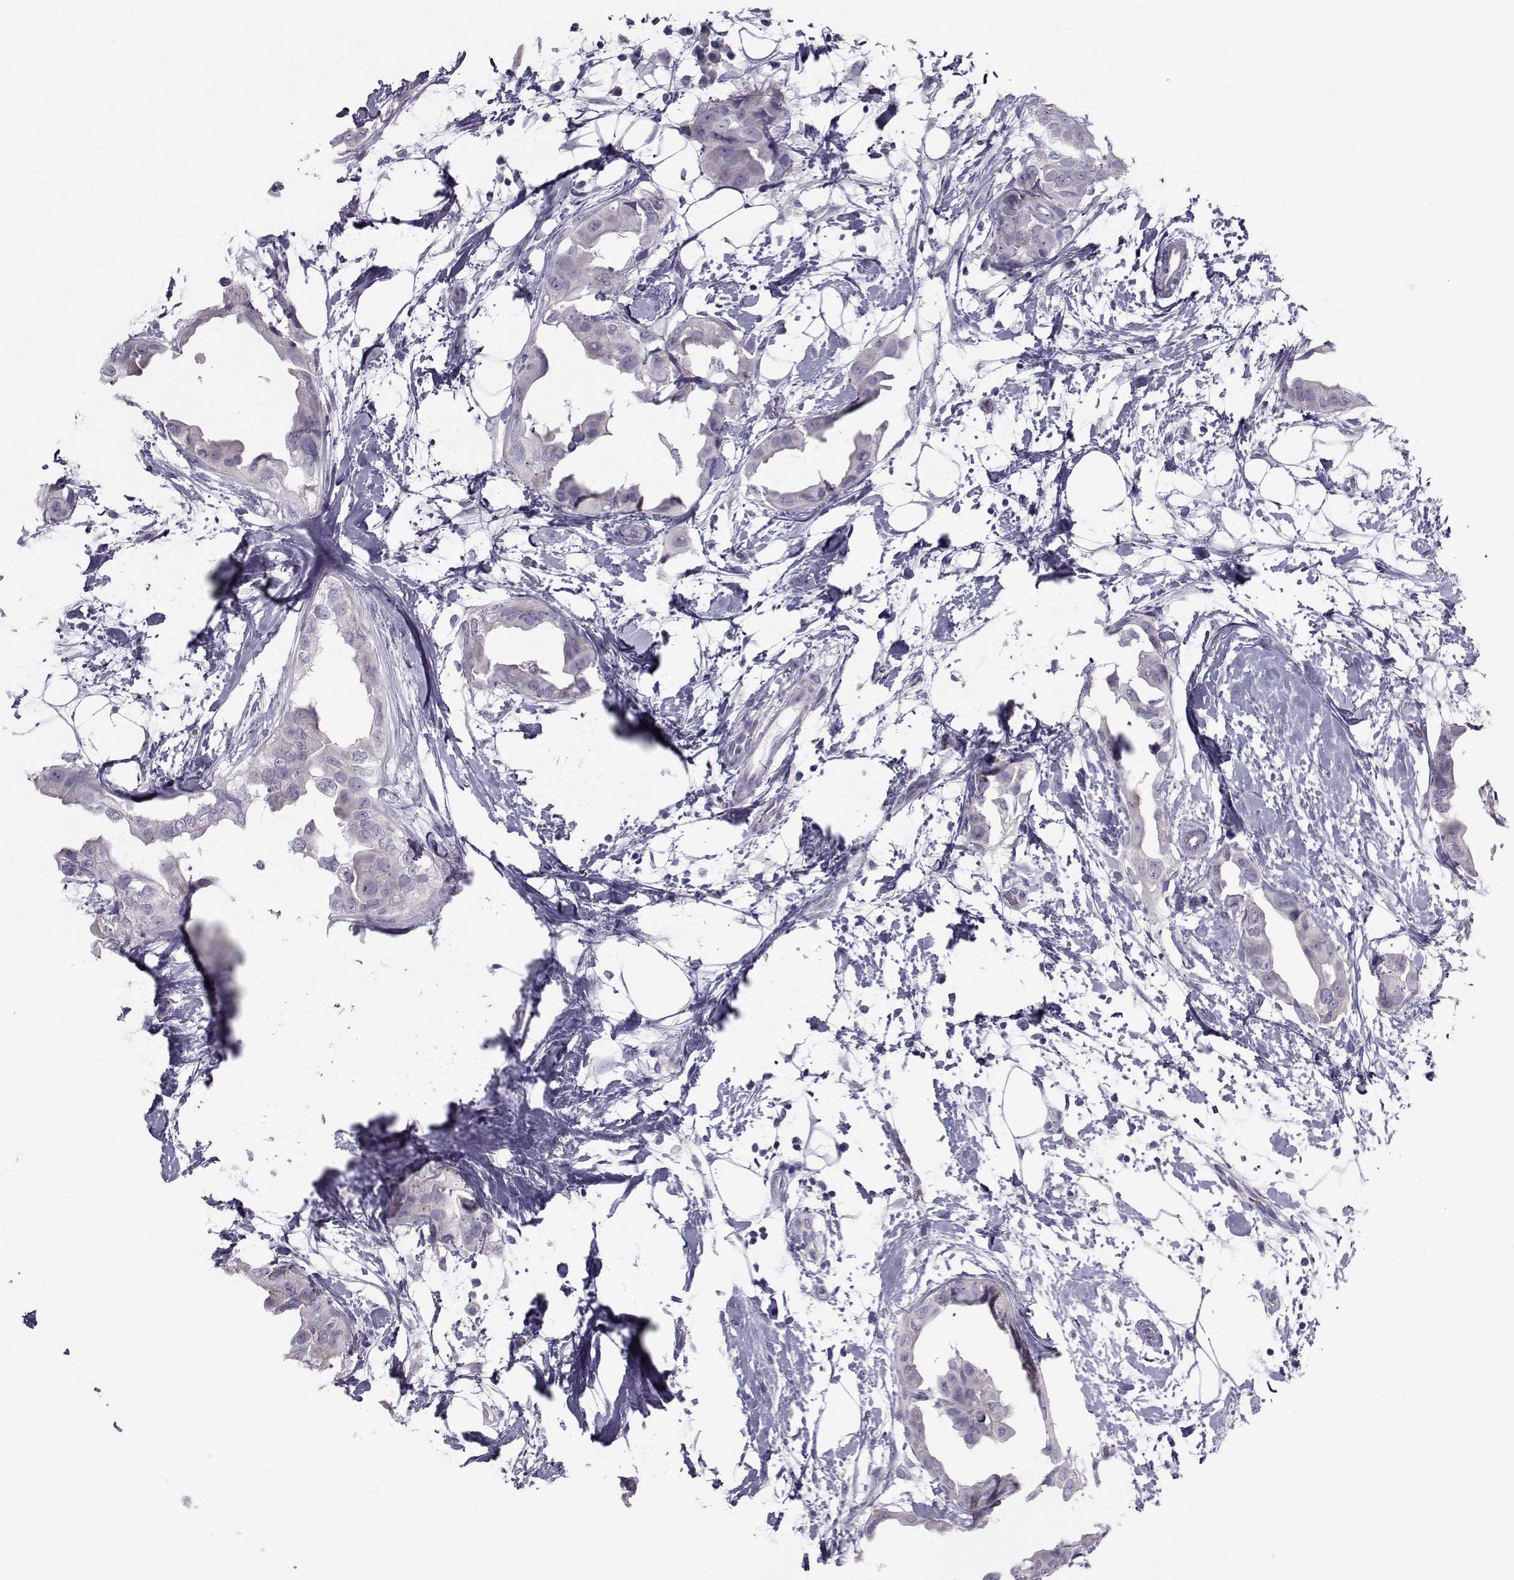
{"staining": {"intensity": "negative", "quantity": "none", "location": "none"}, "tissue": "breast cancer", "cell_type": "Tumor cells", "image_type": "cancer", "snomed": [{"axis": "morphology", "description": "Normal tissue, NOS"}, {"axis": "morphology", "description": "Duct carcinoma"}, {"axis": "topography", "description": "Breast"}], "caption": "This is an immunohistochemistry photomicrograph of human intraductal carcinoma (breast). There is no staining in tumor cells.", "gene": "GARIN3", "patient": {"sex": "female", "age": 40}}